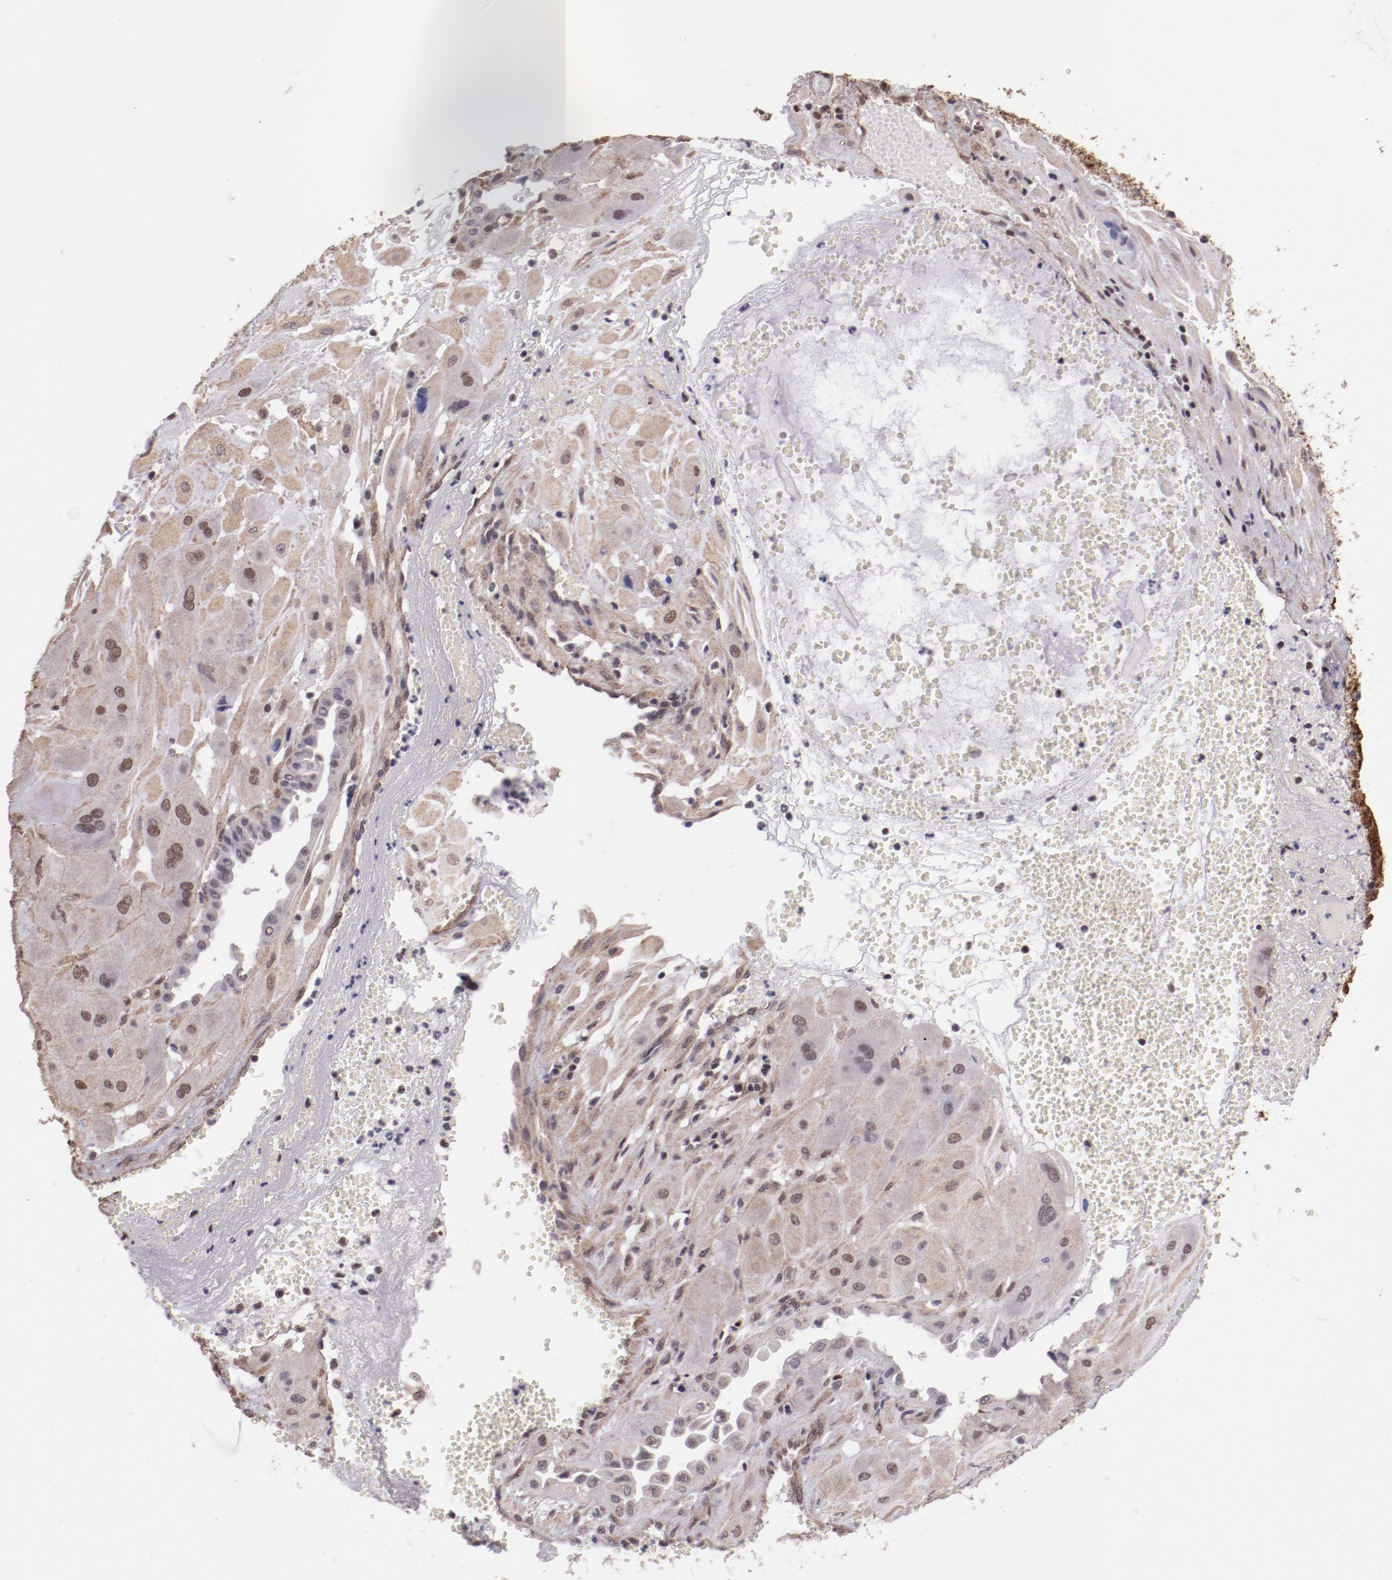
{"staining": {"intensity": "weak", "quantity": ">75%", "location": "cytoplasmic/membranous,nuclear"}, "tissue": "cervical cancer", "cell_type": "Tumor cells", "image_type": "cancer", "snomed": [{"axis": "morphology", "description": "Squamous cell carcinoma, NOS"}, {"axis": "topography", "description": "Cervix"}], "caption": "The immunohistochemical stain highlights weak cytoplasmic/membranous and nuclear positivity in tumor cells of cervical cancer (squamous cell carcinoma) tissue.", "gene": "ELF1", "patient": {"sex": "female", "age": 34}}